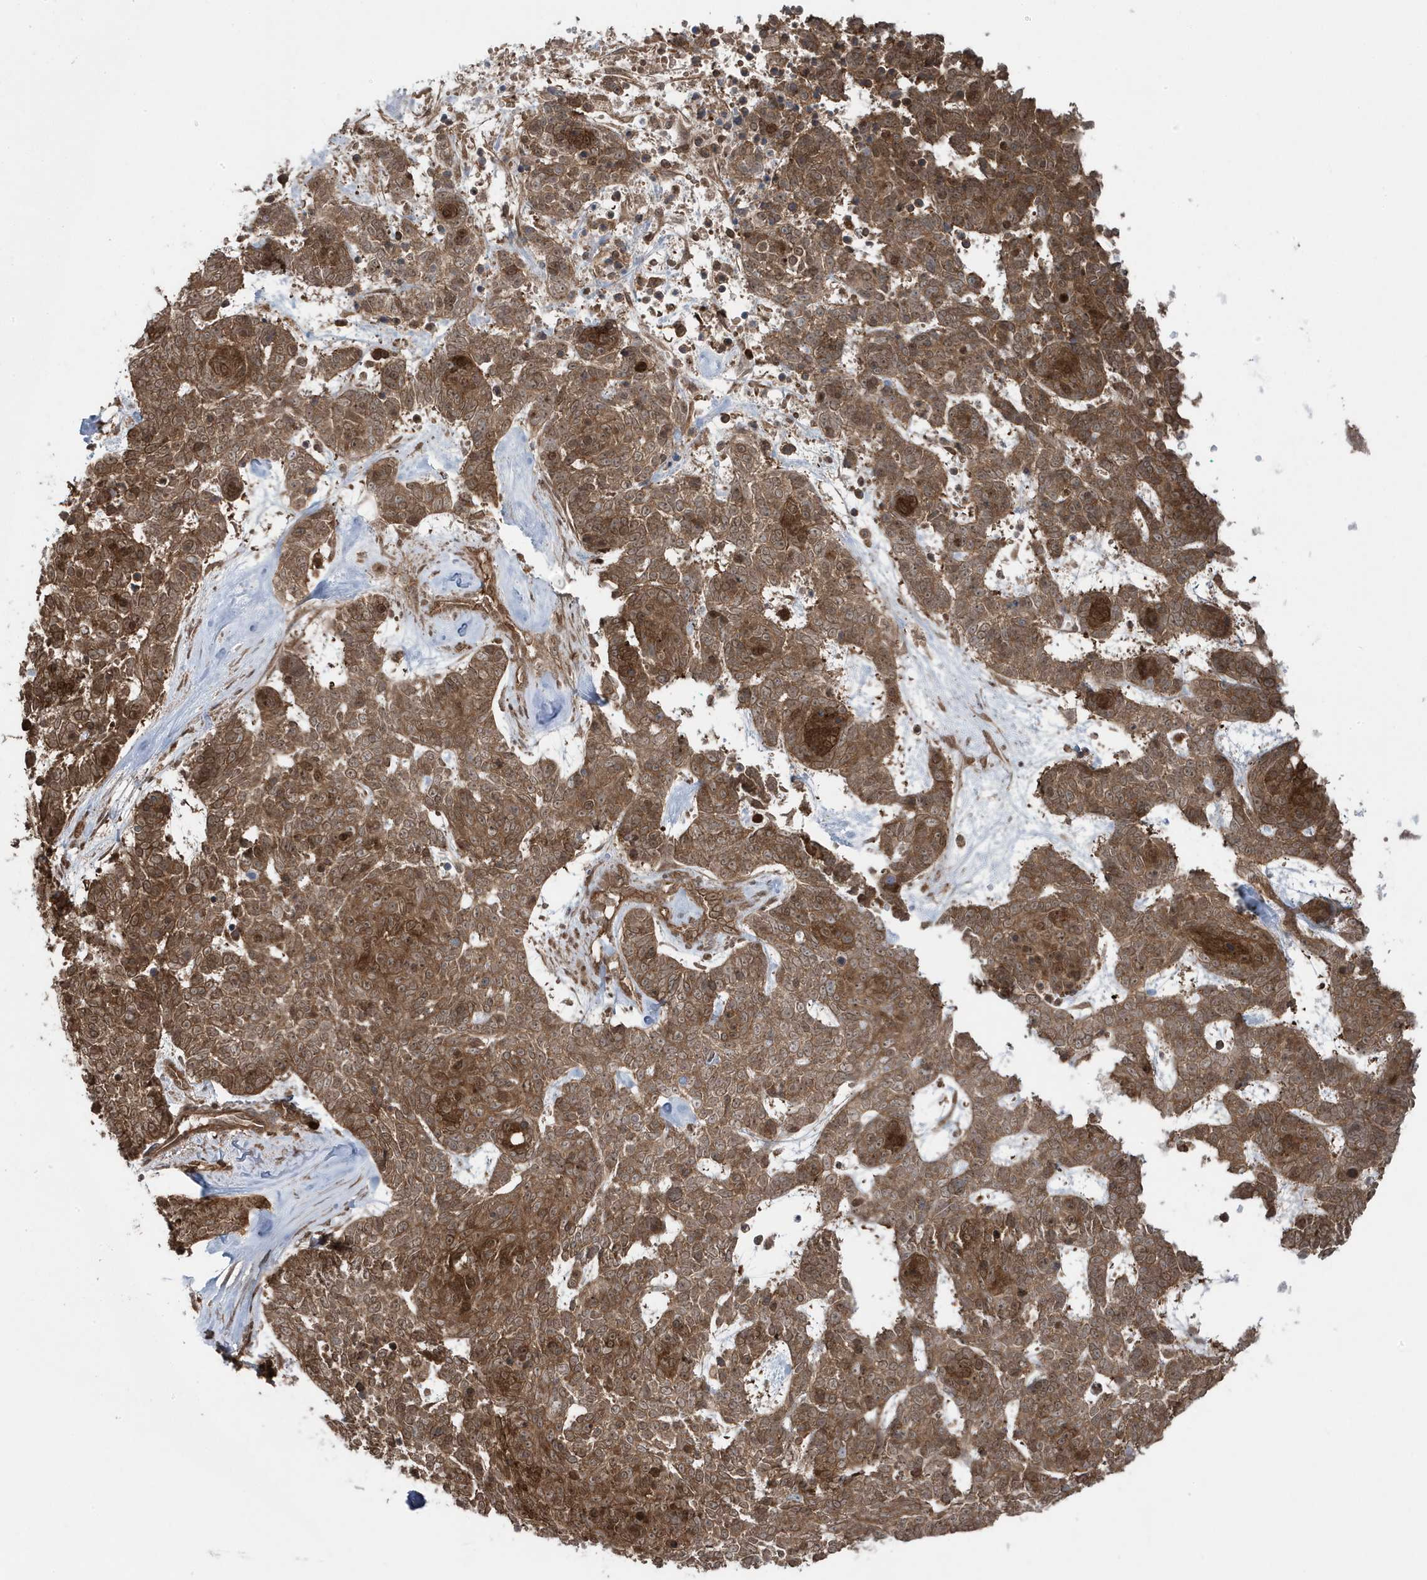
{"staining": {"intensity": "moderate", "quantity": ">75%", "location": "cytoplasmic/membranous"}, "tissue": "skin cancer", "cell_type": "Tumor cells", "image_type": "cancer", "snomed": [{"axis": "morphology", "description": "Basal cell carcinoma"}, {"axis": "topography", "description": "Skin"}], "caption": "This is an image of immunohistochemistry staining of skin cancer, which shows moderate expression in the cytoplasmic/membranous of tumor cells.", "gene": "MAPK1IP1L", "patient": {"sex": "female", "age": 81}}